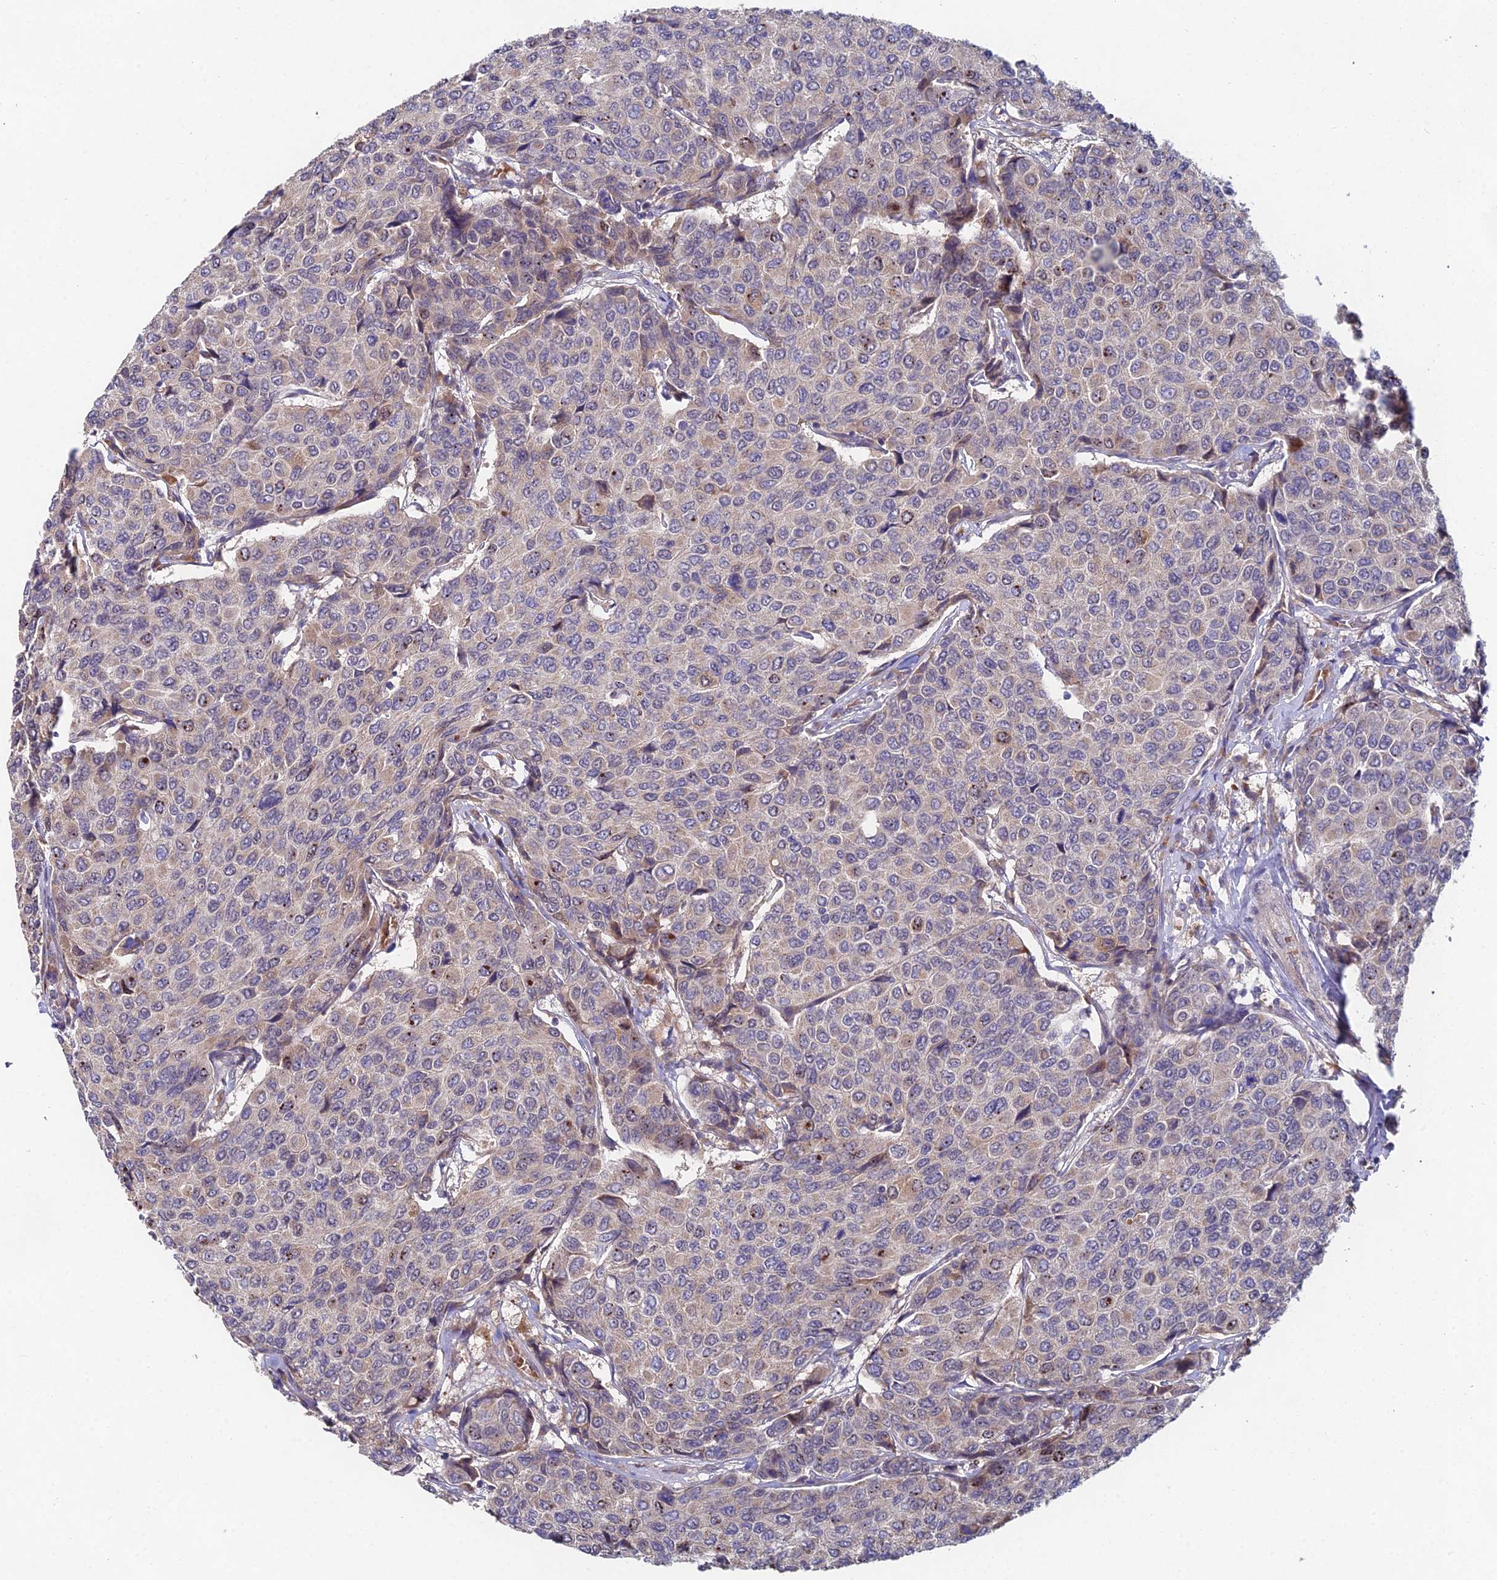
{"staining": {"intensity": "weak", "quantity": "25%-75%", "location": "cytoplasmic/membranous"}, "tissue": "breast cancer", "cell_type": "Tumor cells", "image_type": "cancer", "snomed": [{"axis": "morphology", "description": "Duct carcinoma"}, {"axis": "topography", "description": "Breast"}], "caption": "High-magnification brightfield microscopy of infiltrating ductal carcinoma (breast) stained with DAB (3,3'-diaminobenzidine) (brown) and counterstained with hematoxylin (blue). tumor cells exhibit weak cytoplasmic/membranous positivity is identified in about25%-75% of cells.", "gene": "WDR43", "patient": {"sex": "female", "age": 55}}